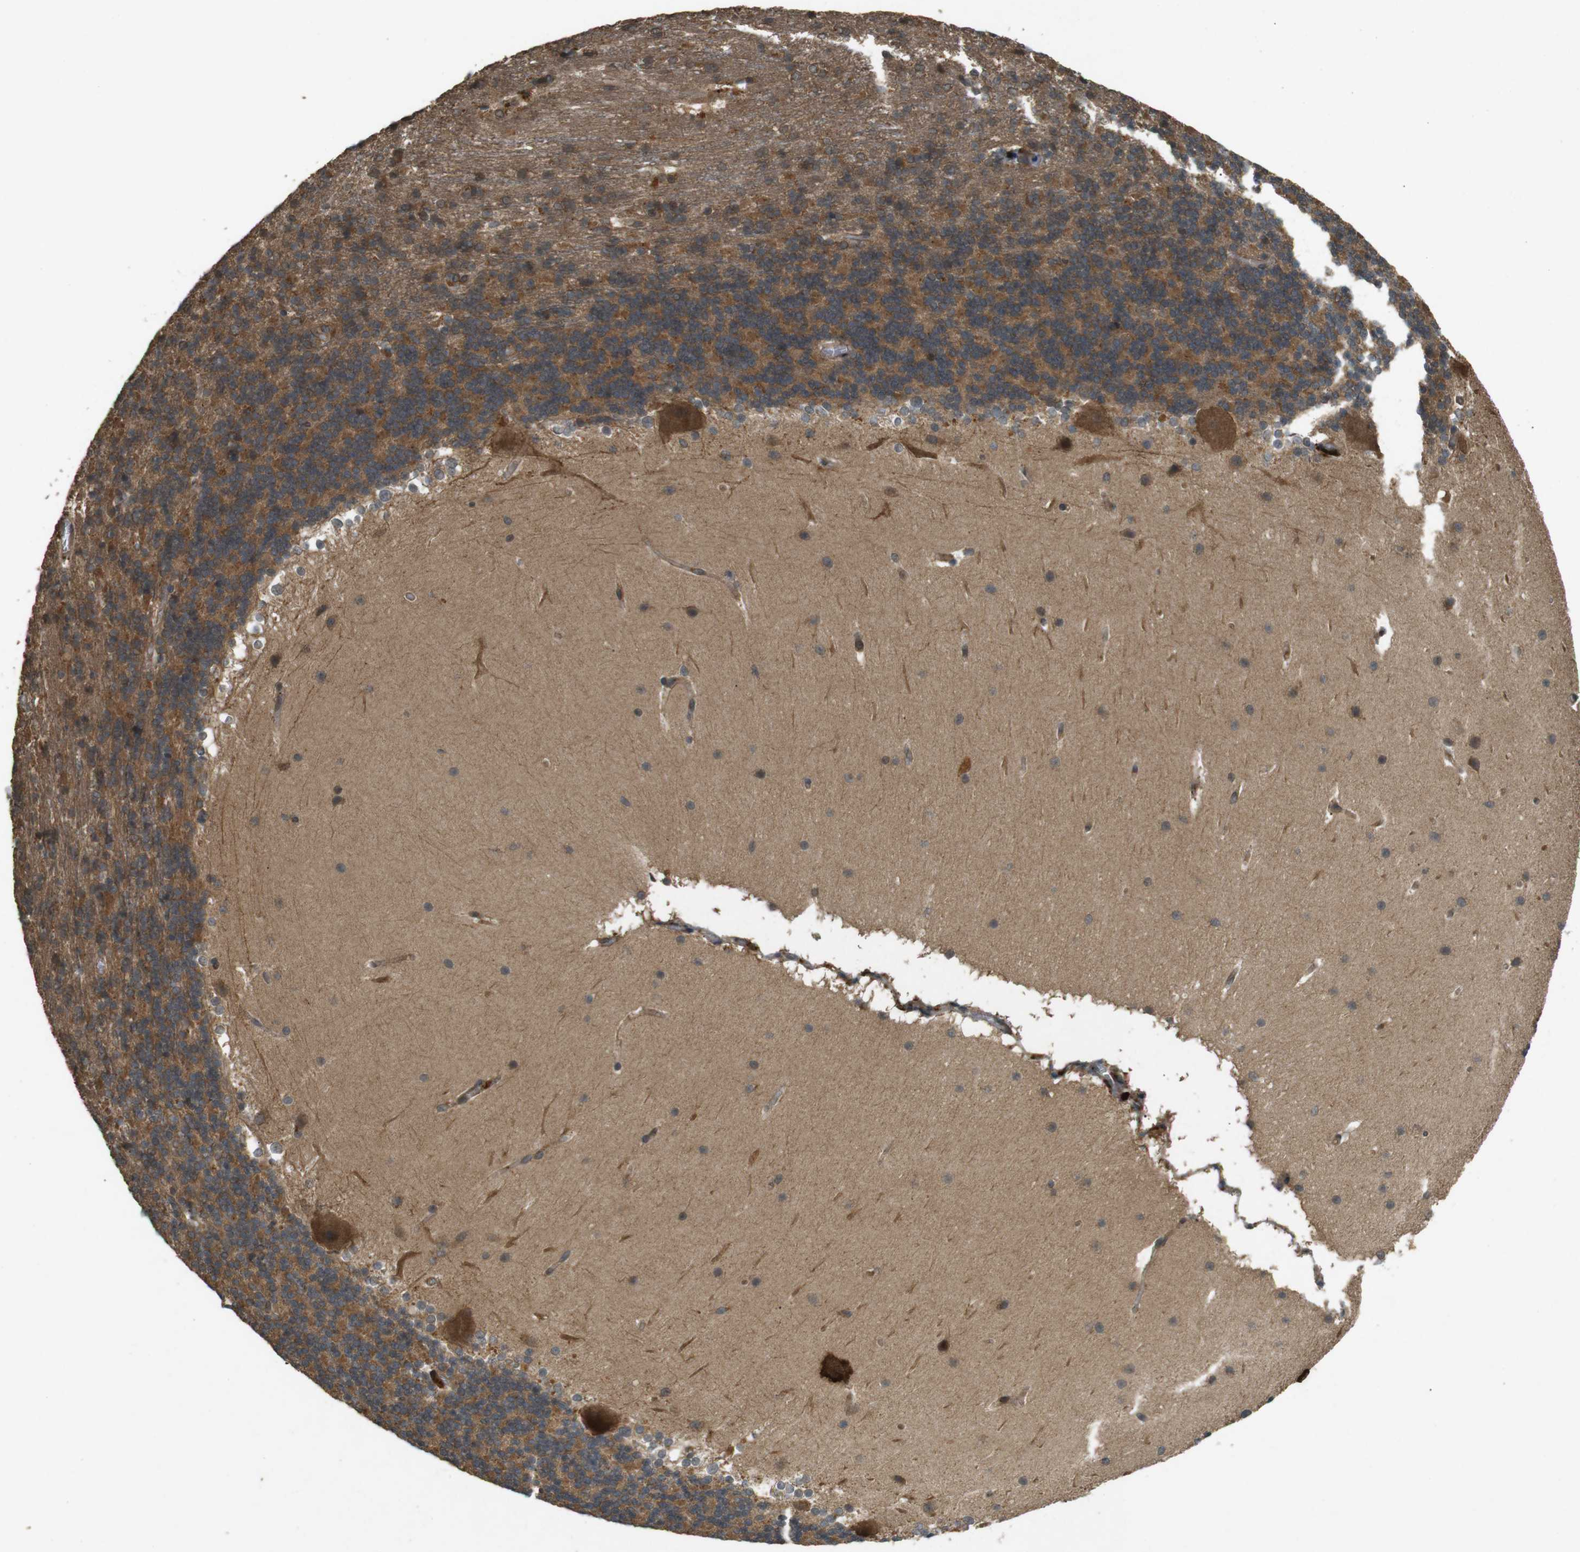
{"staining": {"intensity": "moderate", "quantity": ">75%", "location": "cytoplasmic/membranous"}, "tissue": "cerebellum", "cell_type": "Cells in granular layer", "image_type": "normal", "snomed": [{"axis": "morphology", "description": "Normal tissue, NOS"}, {"axis": "topography", "description": "Cerebellum"}], "caption": "Benign cerebellum reveals moderate cytoplasmic/membranous staining in approximately >75% of cells in granular layer The protein is stained brown, and the nuclei are stained in blue (DAB (3,3'-diaminobenzidine) IHC with brightfield microscopy, high magnification)..", "gene": "TAP1", "patient": {"sex": "female", "age": 19}}